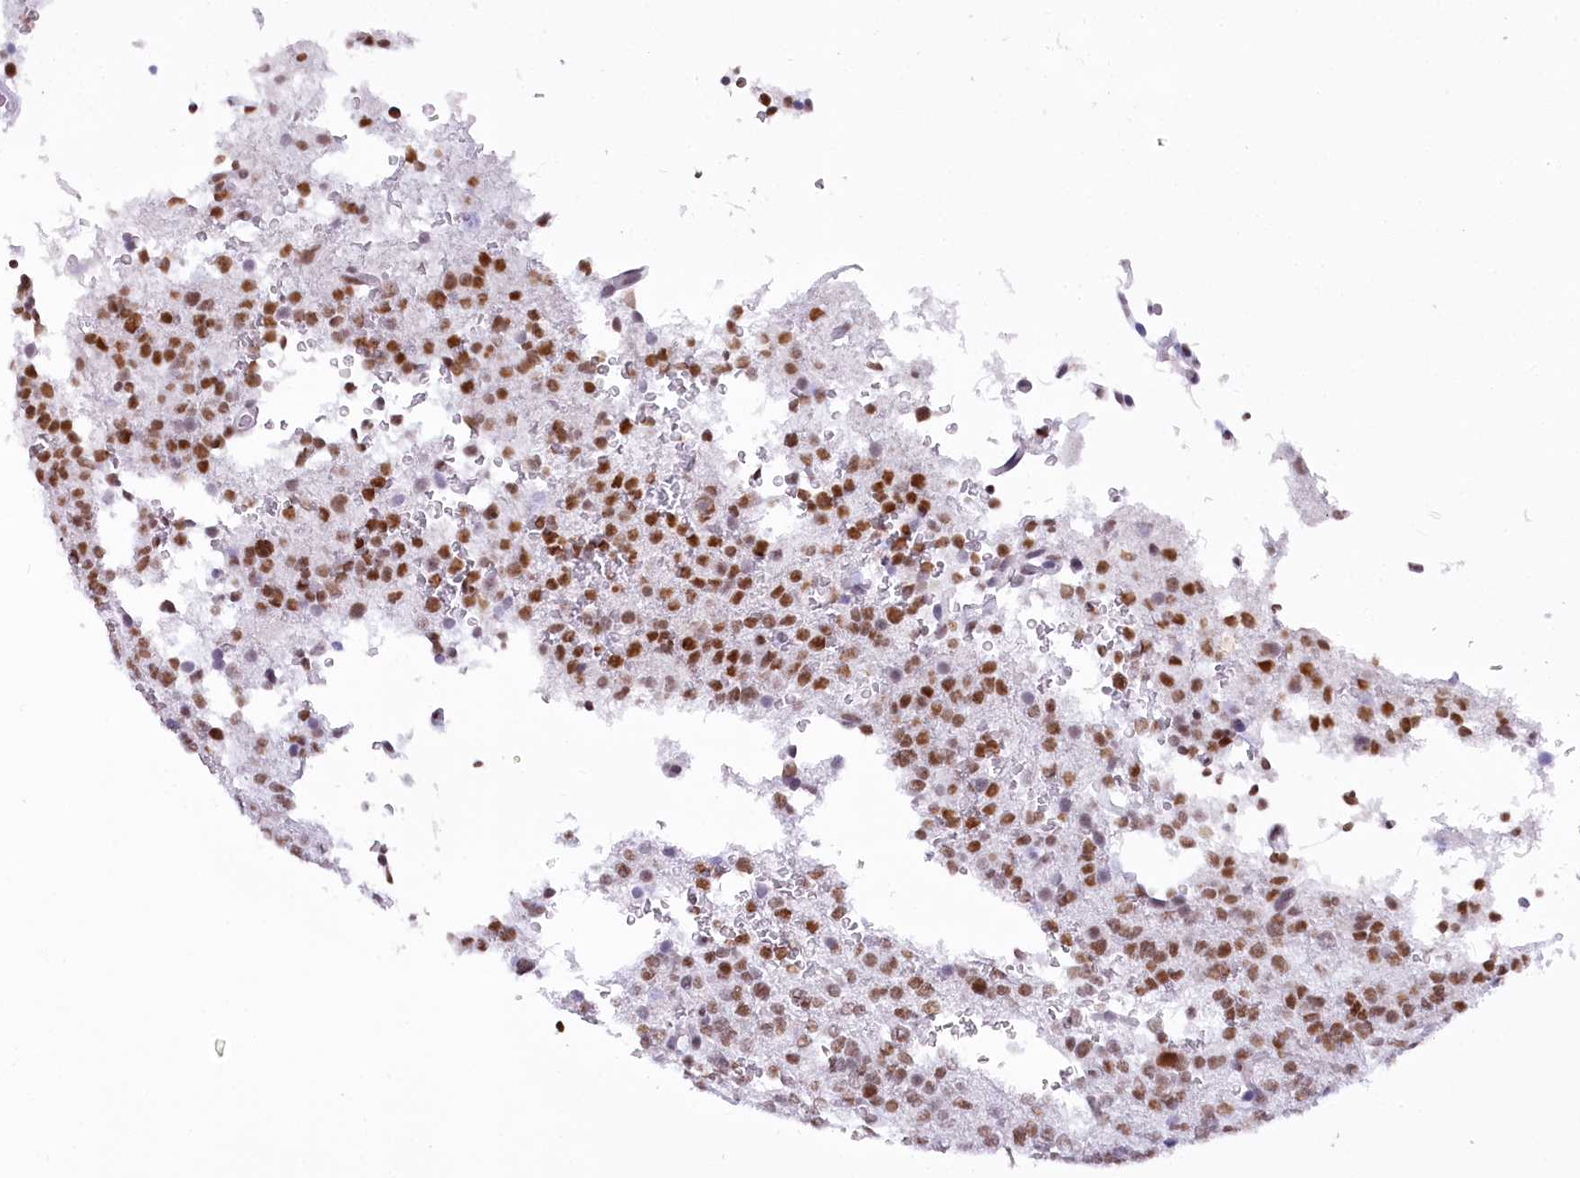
{"staining": {"intensity": "moderate", "quantity": ">75%", "location": "nuclear"}, "tissue": "glioma", "cell_type": "Tumor cells", "image_type": "cancer", "snomed": [{"axis": "morphology", "description": "Glioma, malignant, High grade"}, {"axis": "topography", "description": "Brain"}], "caption": "The photomicrograph reveals staining of malignant glioma (high-grade), revealing moderate nuclear protein positivity (brown color) within tumor cells.", "gene": "HNRNPA0", "patient": {"sex": "female", "age": 62}}